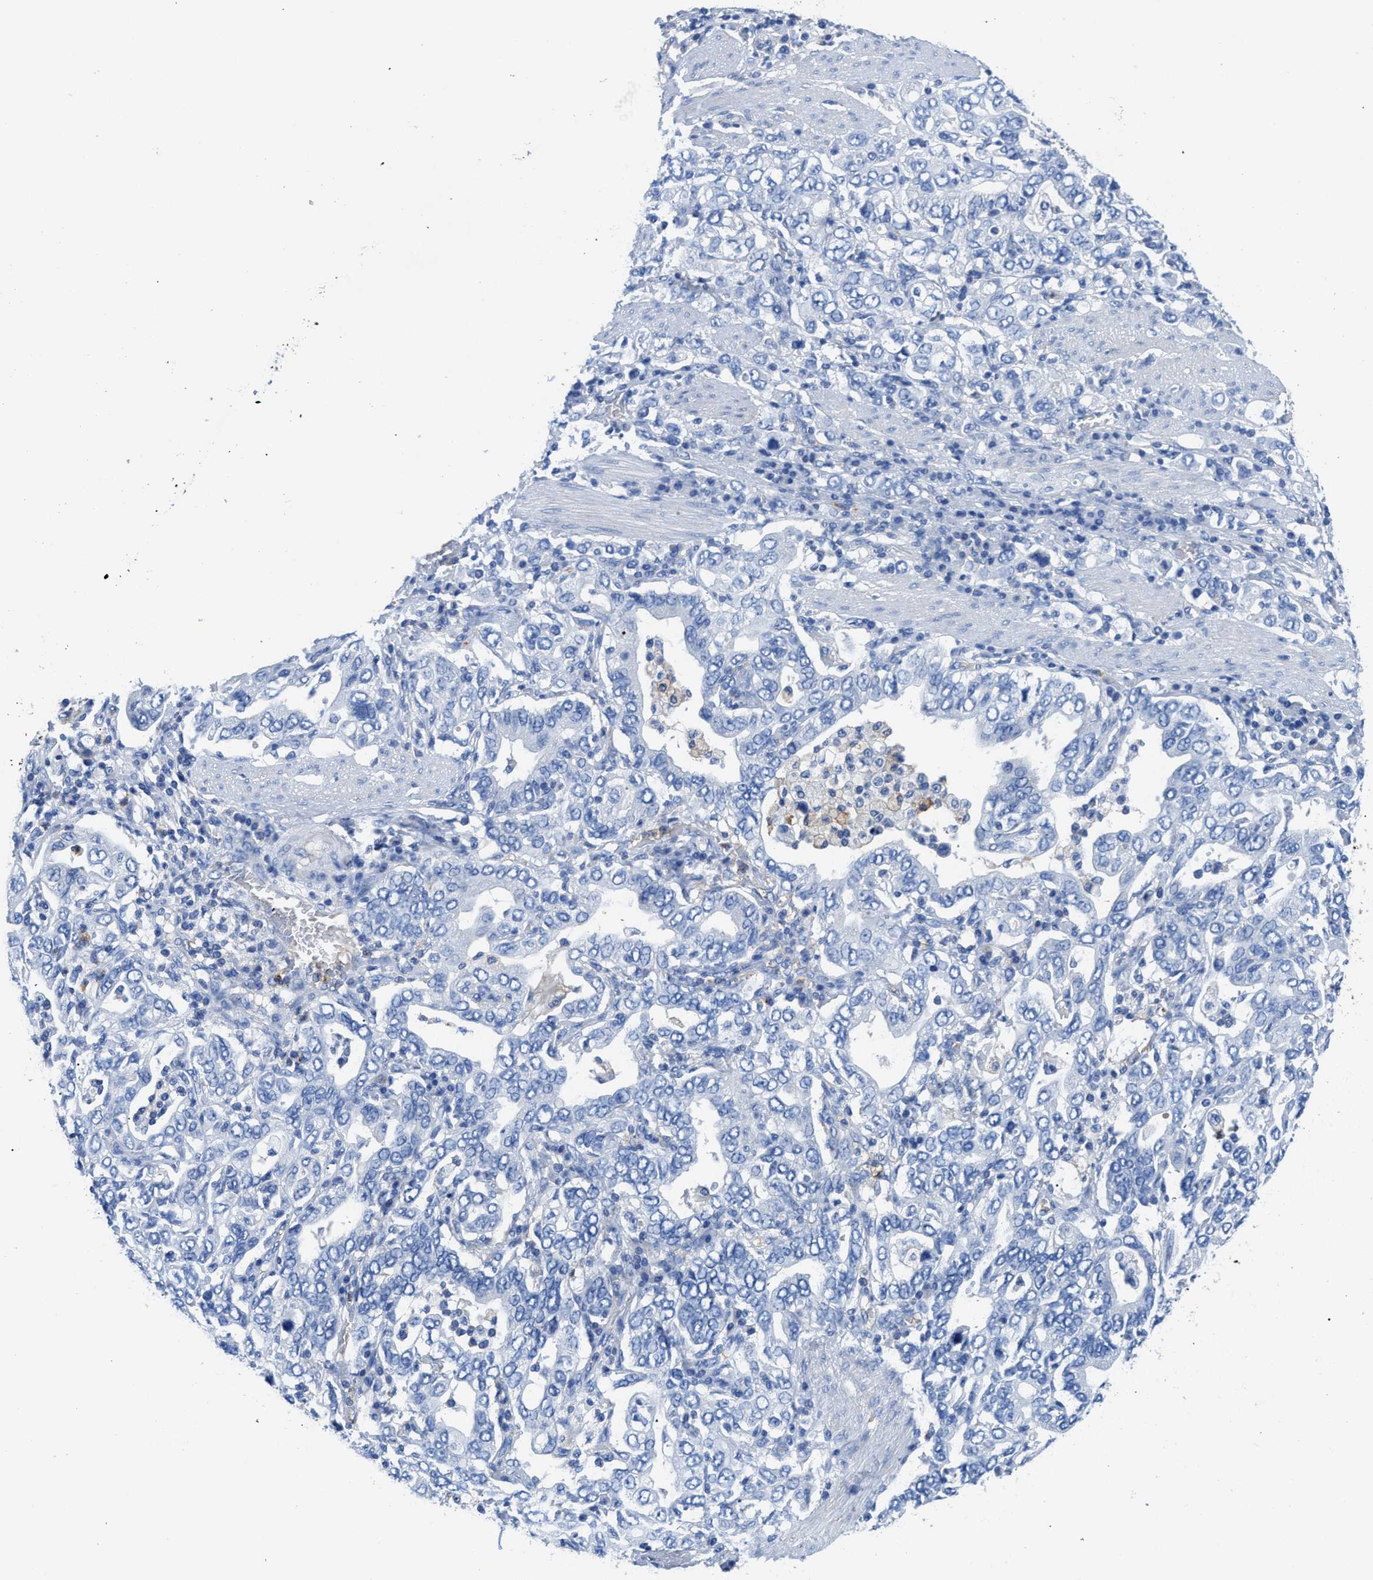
{"staining": {"intensity": "negative", "quantity": "none", "location": "none"}, "tissue": "stomach cancer", "cell_type": "Tumor cells", "image_type": "cancer", "snomed": [{"axis": "morphology", "description": "Adenocarcinoma, NOS"}, {"axis": "topography", "description": "Stomach, upper"}], "caption": "IHC of human stomach cancer (adenocarcinoma) demonstrates no positivity in tumor cells.", "gene": "NEB", "patient": {"sex": "male", "age": 62}}